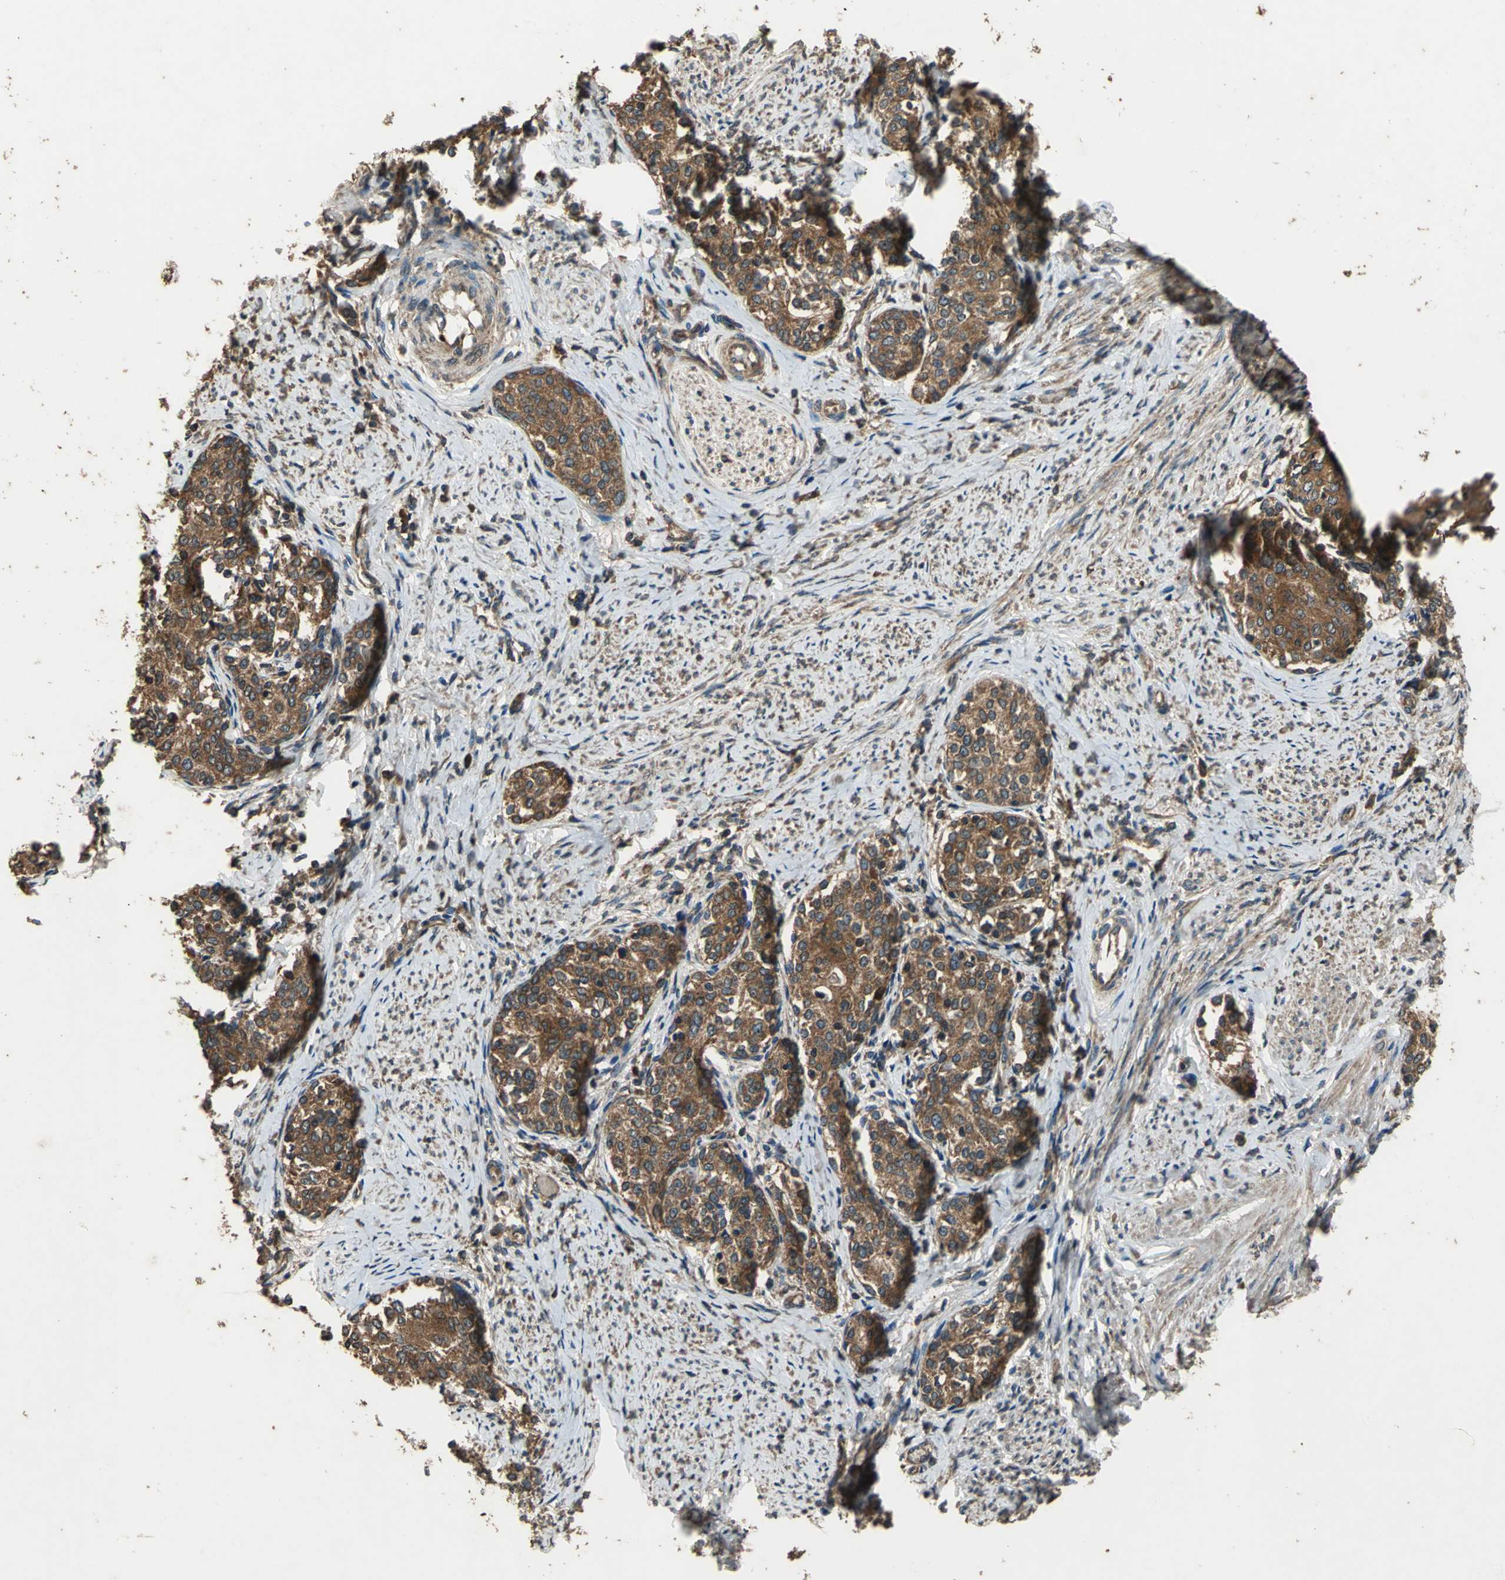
{"staining": {"intensity": "strong", "quantity": ">75%", "location": "cytoplasmic/membranous"}, "tissue": "cervical cancer", "cell_type": "Tumor cells", "image_type": "cancer", "snomed": [{"axis": "morphology", "description": "Squamous cell carcinoma, NOS"}, {"axis": "morphology", "description": "Adenocarcinoma, NOS"}, {"axis": "topography", "description": "Cervix"}], "caption": "Cervical cancer (squamous cell carcinoma) tissue reveals strong cytoplasmic/membranous positivity in approximately >75% of tumor cells, visualized by immunohistochemistry.", "gene": "ZNF608", "patient": {"sex": "female", "age": 52}}